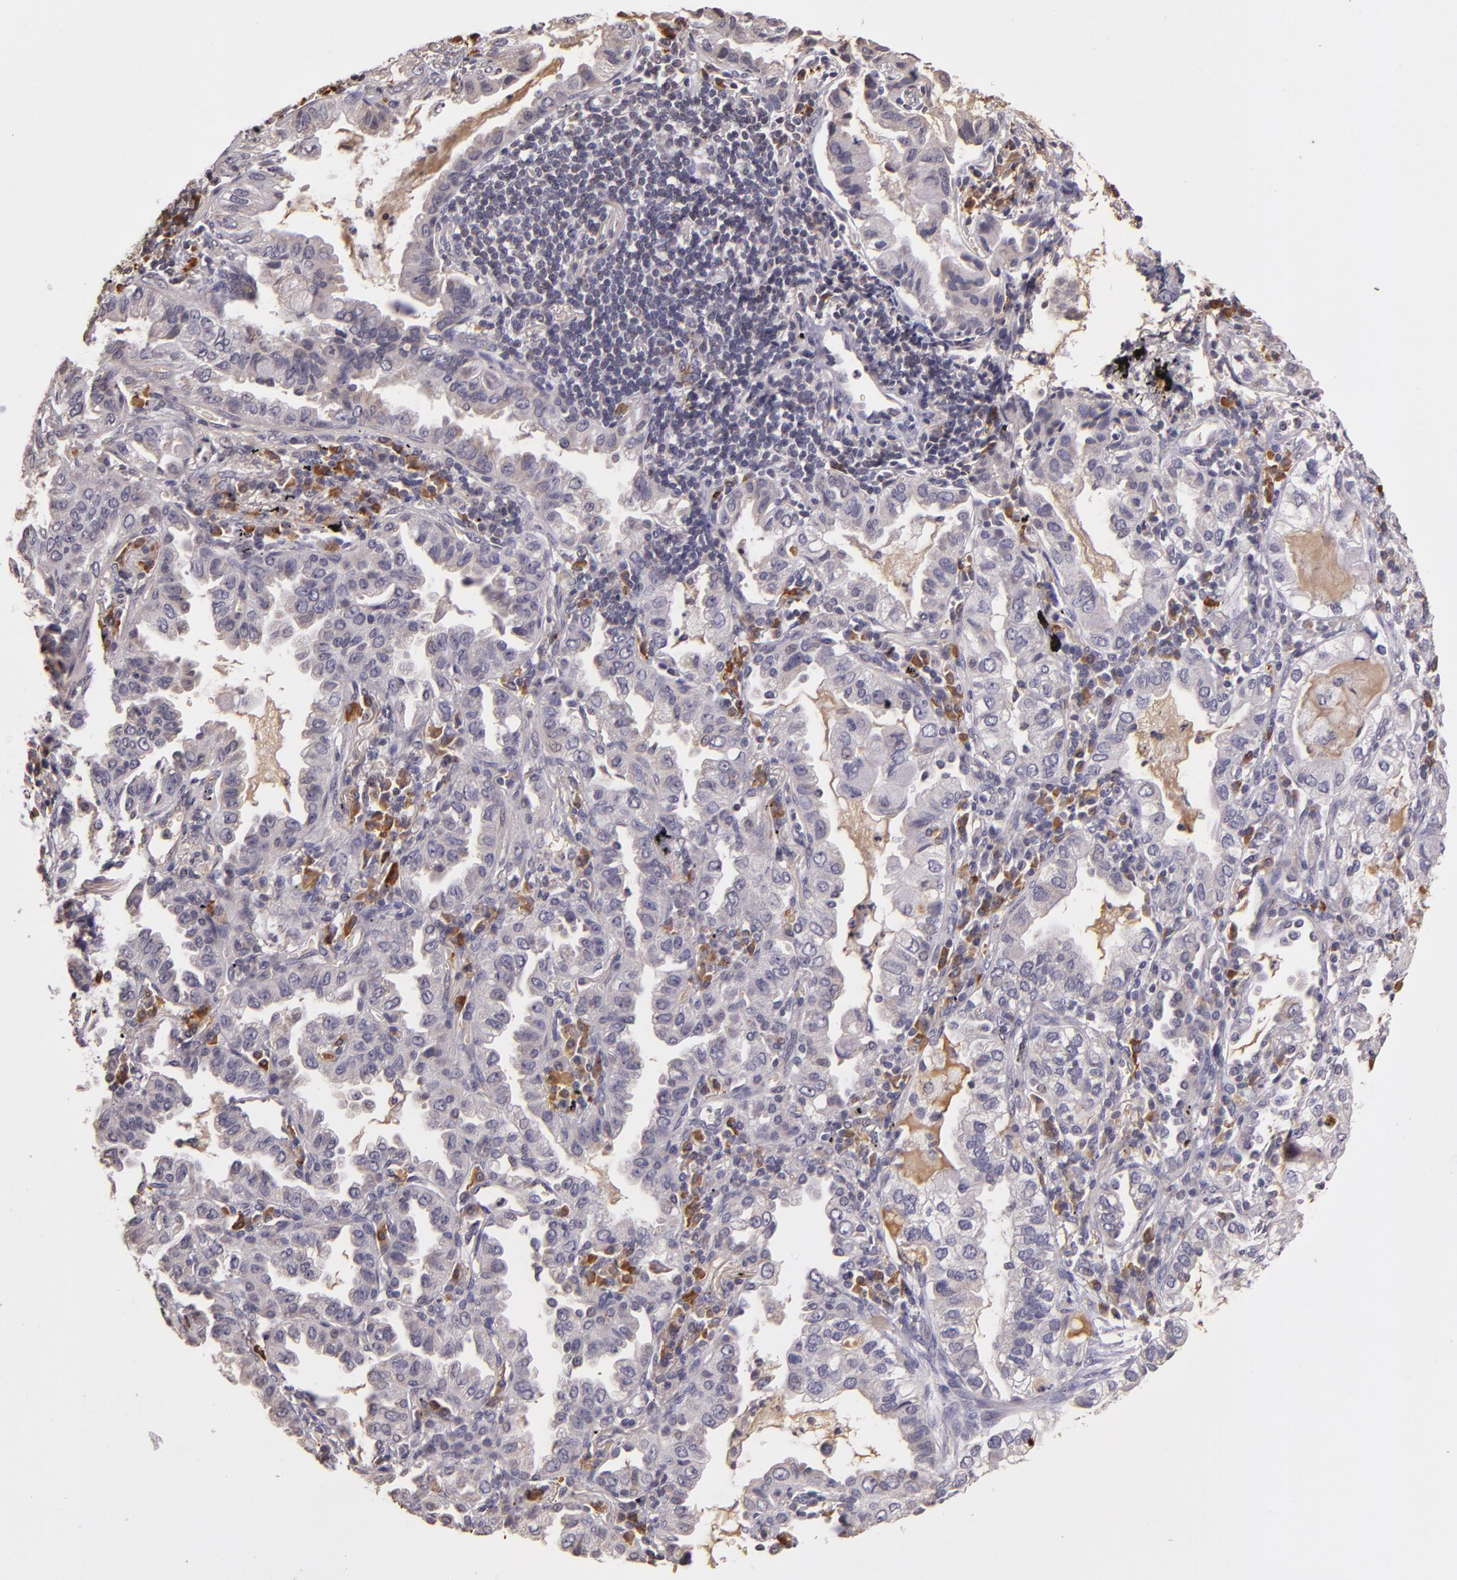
{"staining": {"intensity": "negative", "quantity": "none", "location": "none"}, "tissue": "lung cancer", "cell_type": "Tumor cells", "image_type": "cancer", "snomed": [{"axis": "morphology", "description": "Adenocarcinoma, NOS"}, {"axis": "topography", "description": "Lung"}], "caption": "The IHC histopathology image has no significant staining in tumor cells of lung adenocarcinoma tissue.", "gene": "ABL1", "patient": {"sex": "female", "age": 50}}